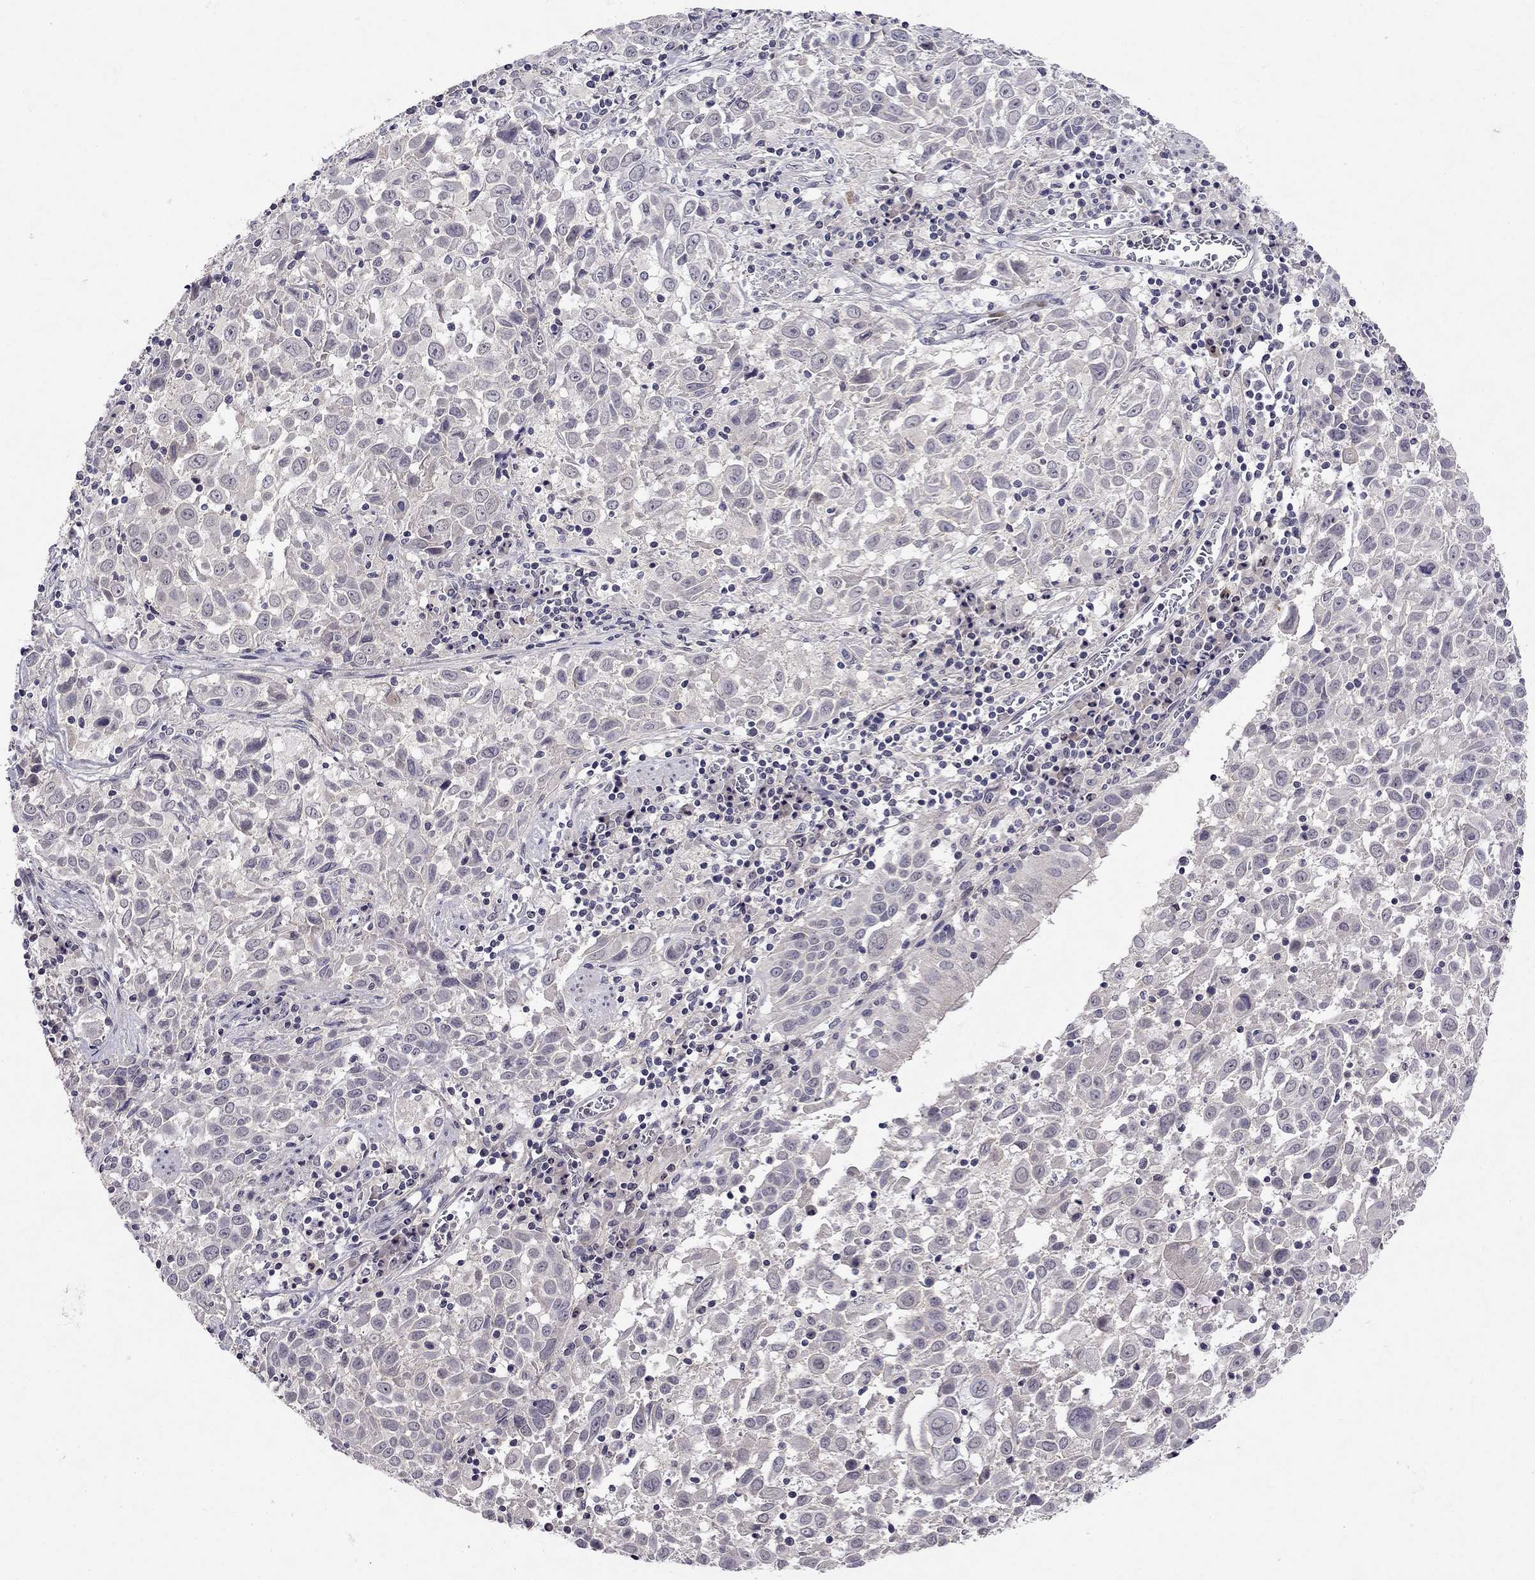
{"staining": {"intensity": "negative", "quantity": "none", "location": "none"}, "tissue": "lung cancer", "cell_type": "Tumor cells", "image_type": "cancer", "snomed": [{"axis": "morphology", "description": "Squamous cell carcinoma, NOS"}, {"axis": "topography", "description": "Lung"}], "caption": "This is a micrograph of immunohistochemistry (IHC) staining of lung cancer (squamous cell carcinoma), which shows no staining in tumor cells.", "gene": "ESR2", "patient": {"sex": "male", "age": 57}}